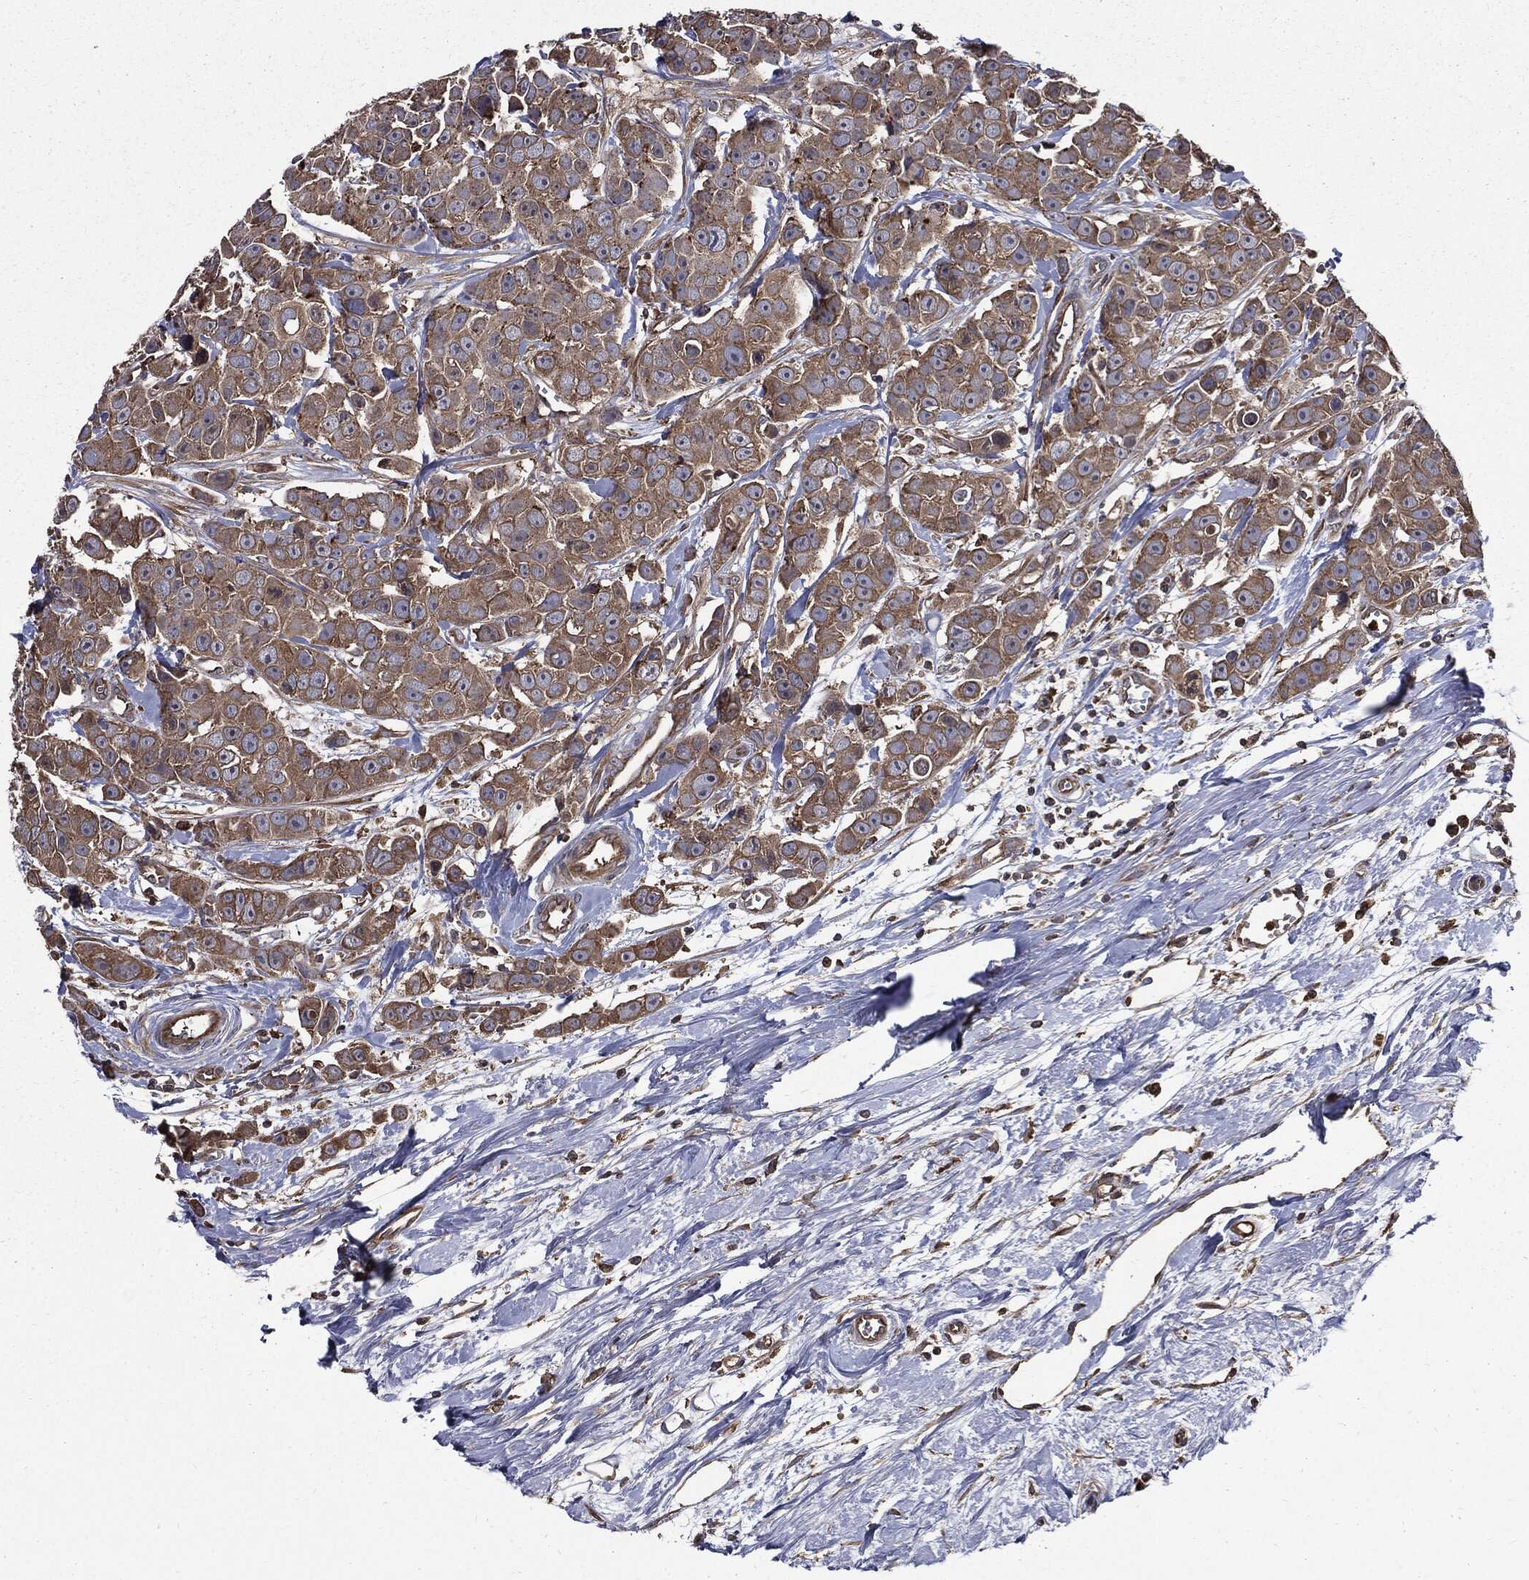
{"staining": {"intensity": "moderate", "quantity": ">75%", "location": "cytoplasmic/membranous"}, "tissue": "breast cancer", "cell_type": "Tumor cells", "image_type": "cancer", "snomed": [{"axis": "morphology", "description": "Duct carcinoma"}, {"axis": "topography", "description": "Breast"}], "caption": "Breast invasive ductal carcinoma stained with DAB (3,3'-diaminobenzidine) immunohistochemistry exhibits medium levels of moderate cytoplasmic/membranous expression in about >75% of tumor cells. Immunohistochemistry (ihc) stains the protein of interest in brown and the nuclei are stained blue.", "gene": "PDCD6IP", "patient": {"sex": "female", "age": 35}}